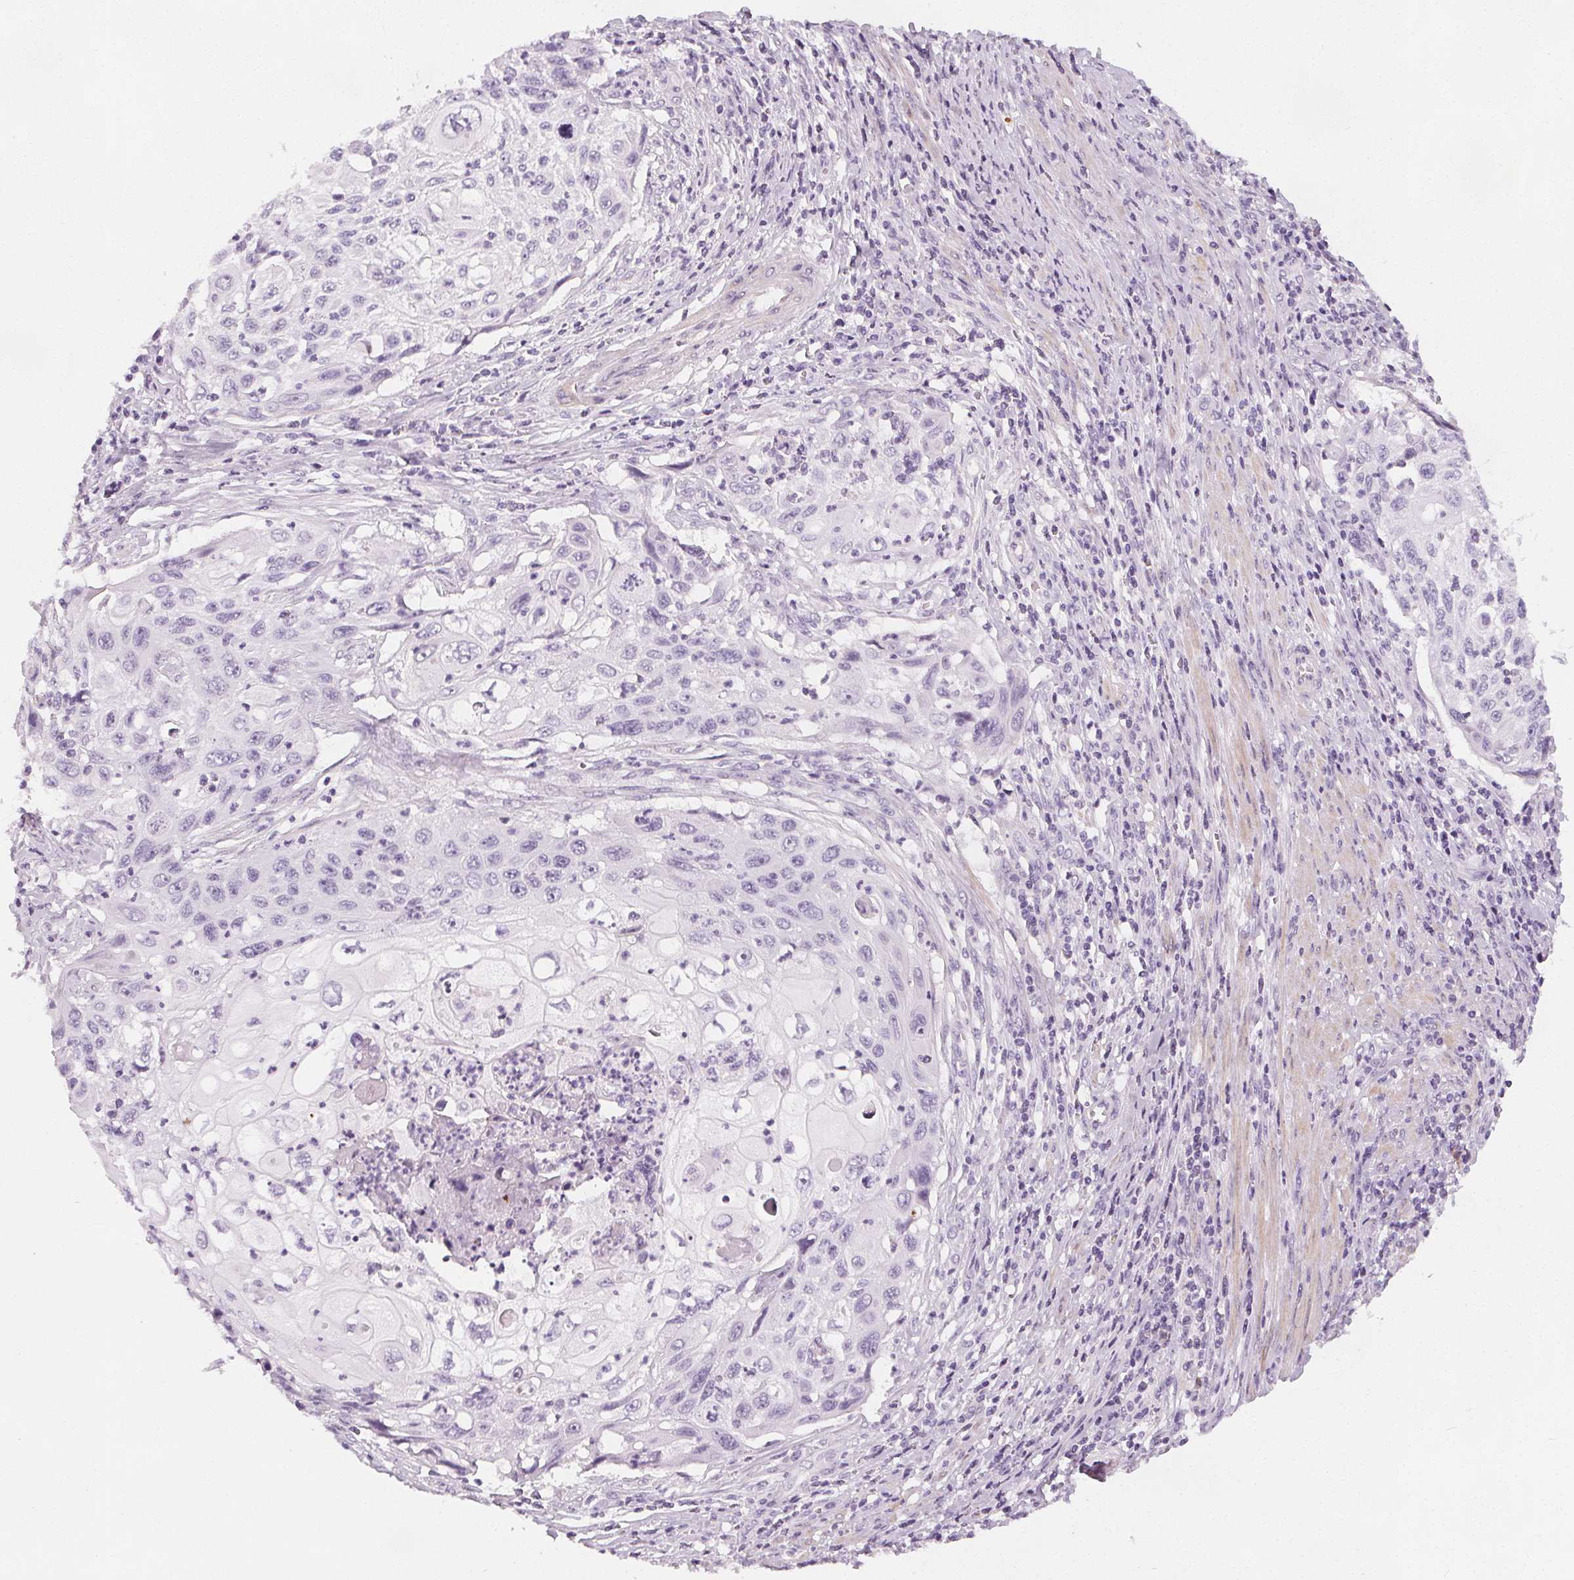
{"staining": {"intensity": "negative", "quantity": "none", "location": "none"}, "tissue": "cervical cancer", "cell_type": "Tumor cells", "image_type": "cancer", "snomed": [{"axis": "morphology", "description": "Squamous cell carcinoma, NOS"}, {"axis": "topography", "description": "Cervix"}], "caption": "Cervical cancer (squamous cell carcinoma) was stained to show a protein in brown. There is no significant staining in tumor cells.", "gene": "SLC5A12", "patient": {"sex": "female", "age": 70}}